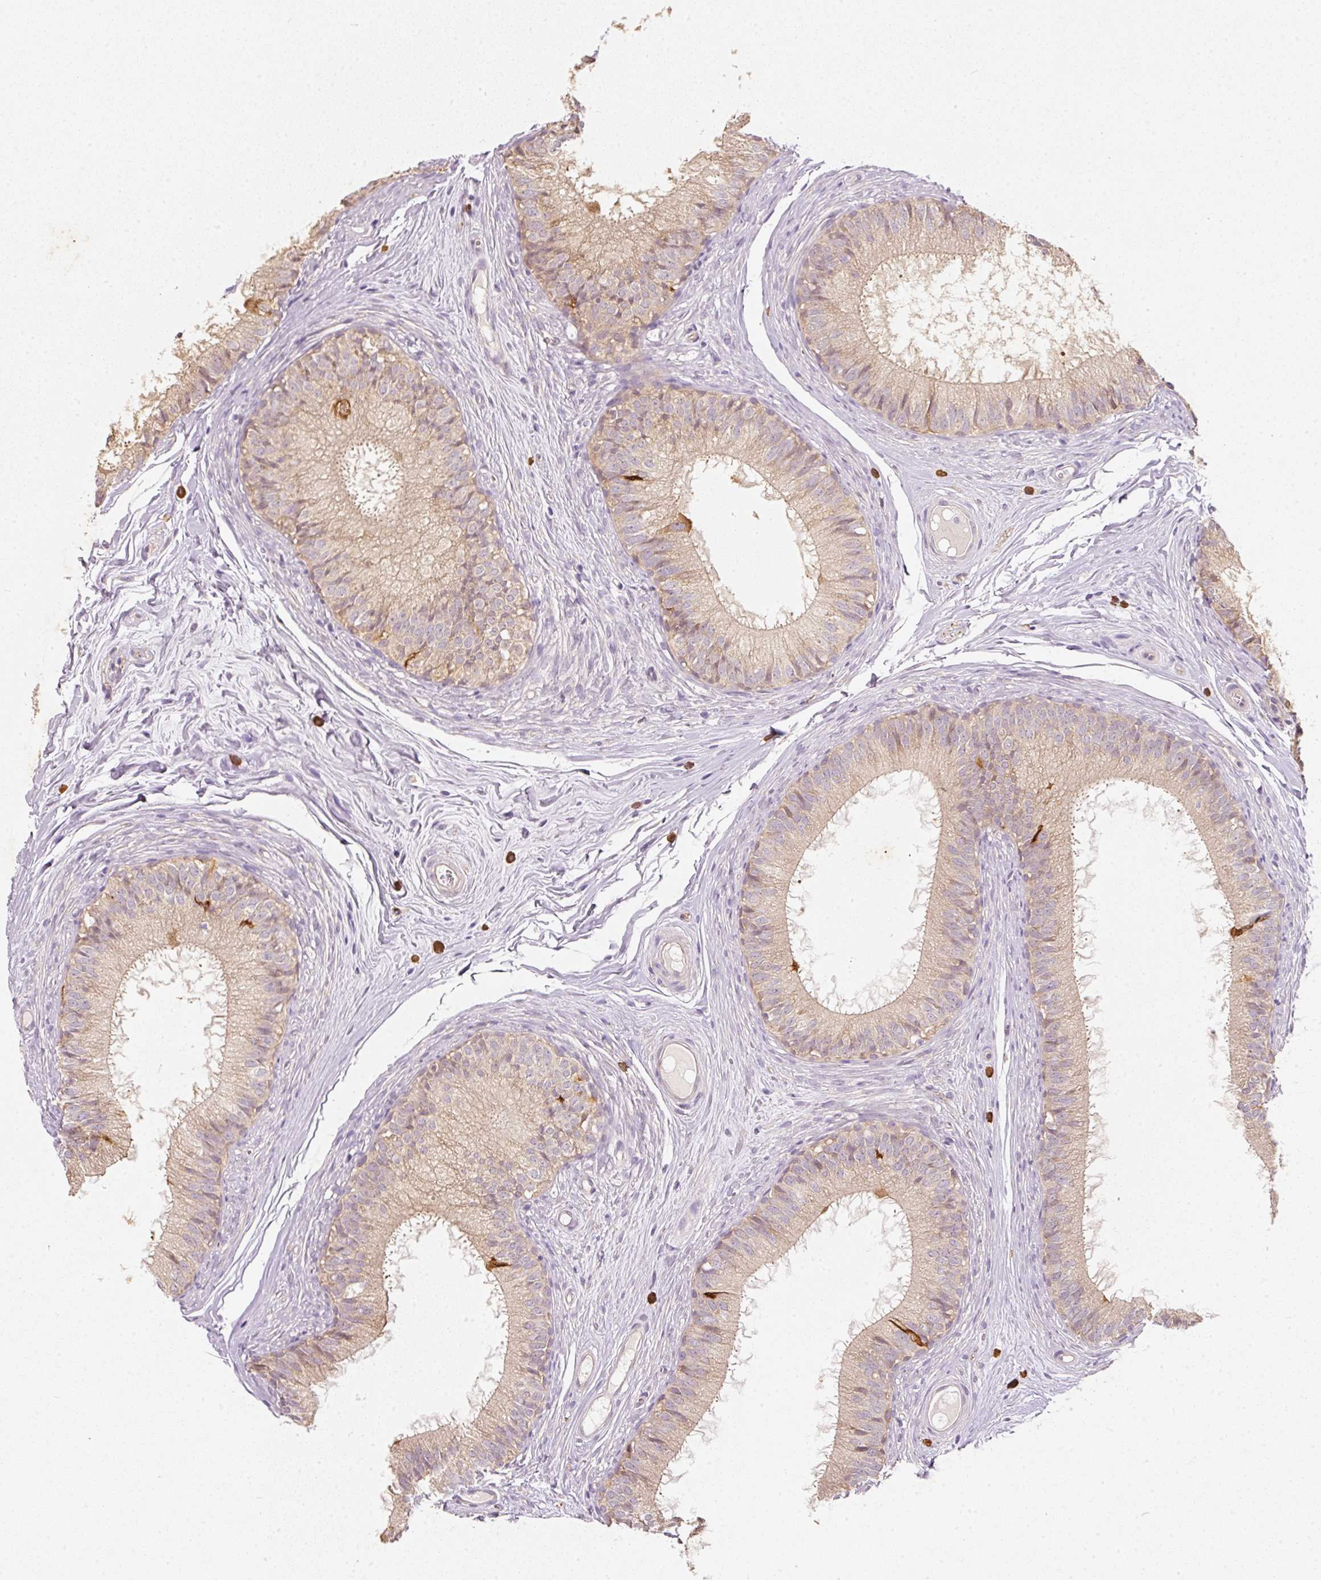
{"staining": {"intensity": "weak", "quantity": ">75%", "location": "cytoplasmic/membranous"}, "tissue": "epididymis", "cell_type": "Glandular cells", "image_type": "normal", "snomed": [{"axis": "morphology", "description": "Normal tissue, NOS"}, {"axis": "topography", "description": "Epididymis"}], "caption": "Immunohistochemistry (DAB) staining of normal human epididymis reveals weak cytoplasmic/membranous protein expression in about >75% of glandular cells. The staining was performed using DAB (3,3'-diaminobenzidine), with brown indicating positive protein expression. Nuclei are stained blue with hematoxylin.", "gene": "RGL2", "patient": {"sex": "male", "age": 25}}